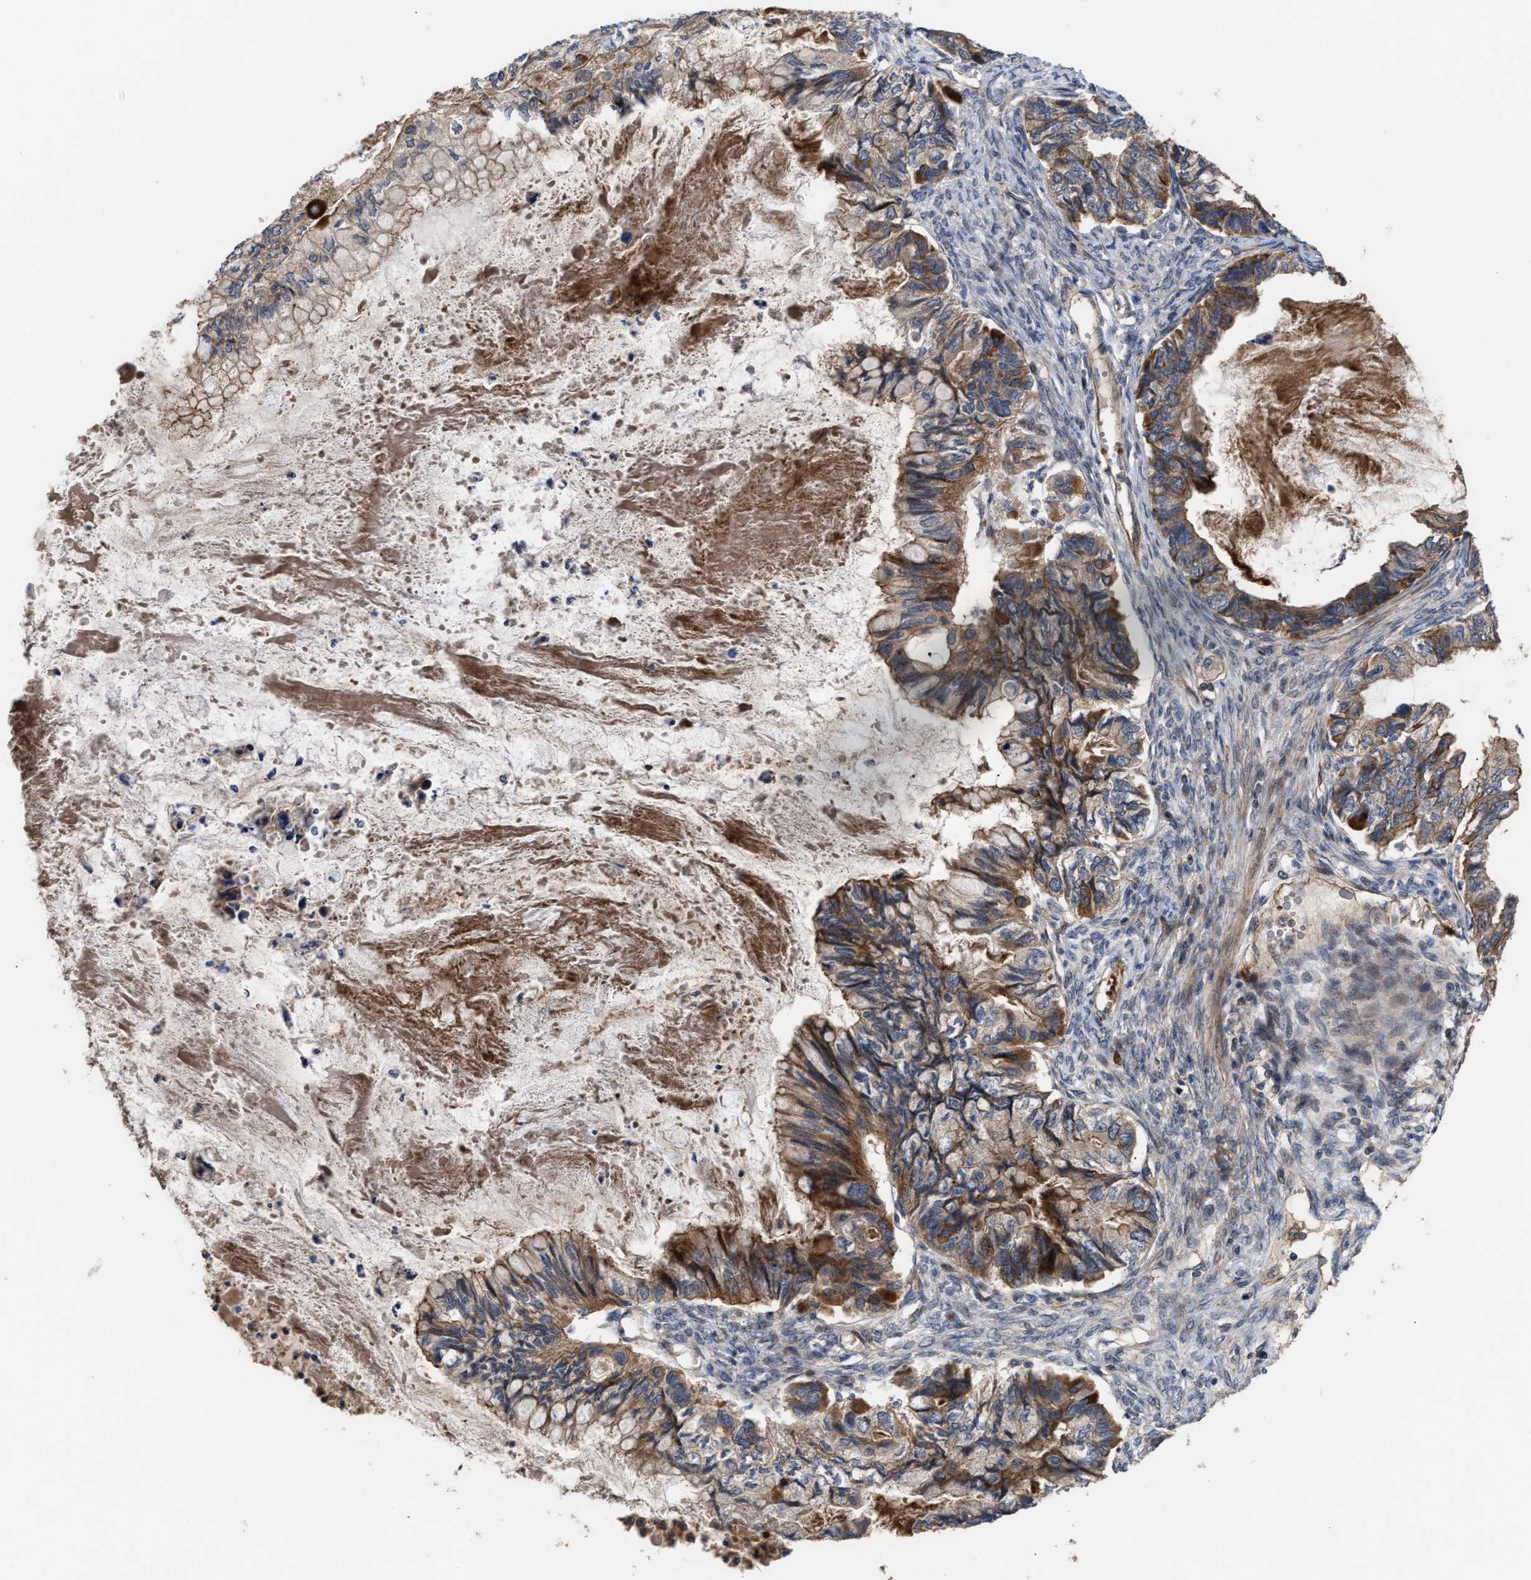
{"staining": {"intensity": "moderate", "quantity": ">75%", "location": "cytoplasmic/membranous"}, "tissue": "ovarian cancer", "cell_type": "Tumor cells", "image_type": "cancer", "snomed": [{"axis": "morphology", "description": "Cystadenocarcinoma, mucinous, NOS"}, {"axis": "topography", "description": "Ovary"}], "caption": "A brown stain highlights moderate cytoplasmic/membranous positivity of a protein in human mucinous cystadenocarcinoma (ovarian) tumor cells.", "gene": "STAU1", "patient": {"sex": "female", "age": 80}}